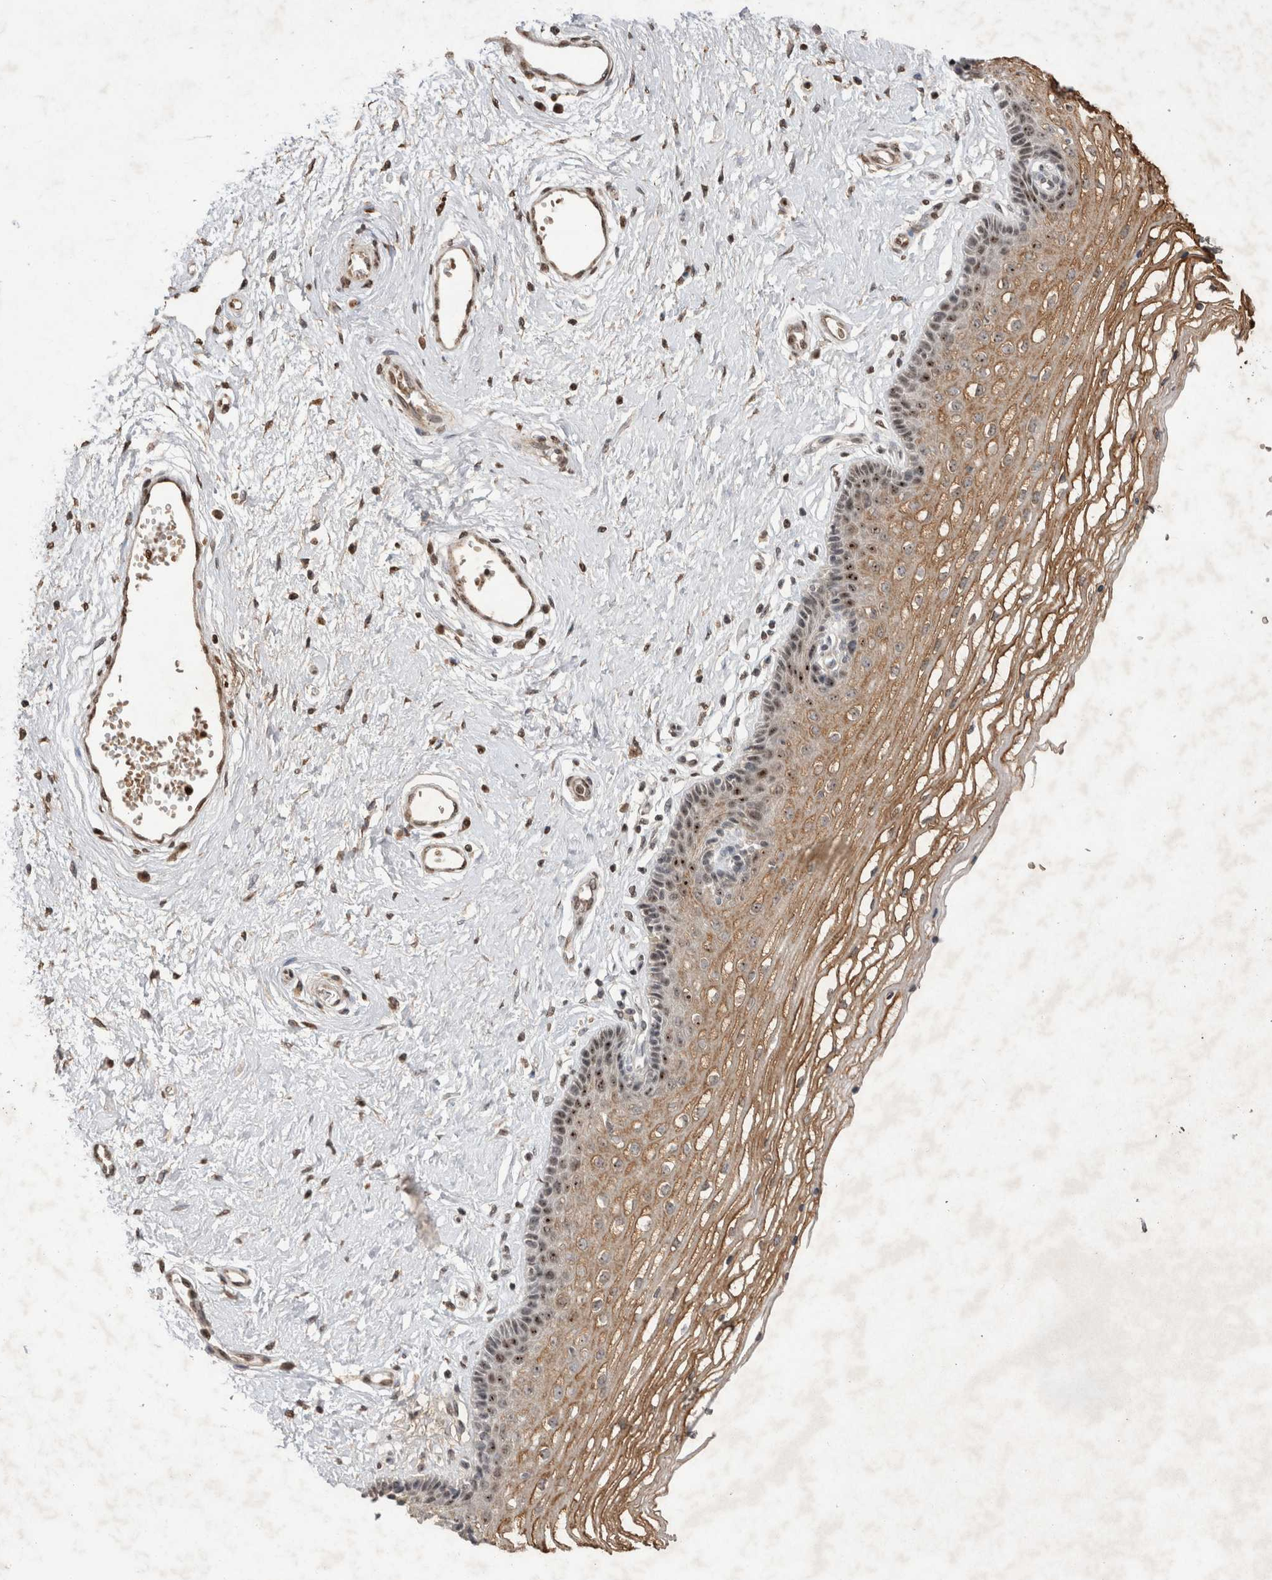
{"staining": {"intensity": "strong", "quantity": ">75%", "location": "cytoplasmic/membranous,nuclear"}, "tissue": "vagina", "cell_type": "Squamous epithelial cells", "image_type": "normal", "snomed": [{"axis": "morphology", "description": "Normal tissue, NOS"}, {"axis": "topography", "description": "Vagina"}], "caption": "Vagina was stained to show a protein in brown. There is high levels of strong cytoplasmic/membranous,nuclear expression in about >75% of squamous epithelial cells. (Brightfield microscopy of DAB IHC at high magnification).", "gene": "STK11", "patient": {"sex": "female", "age": 46}}